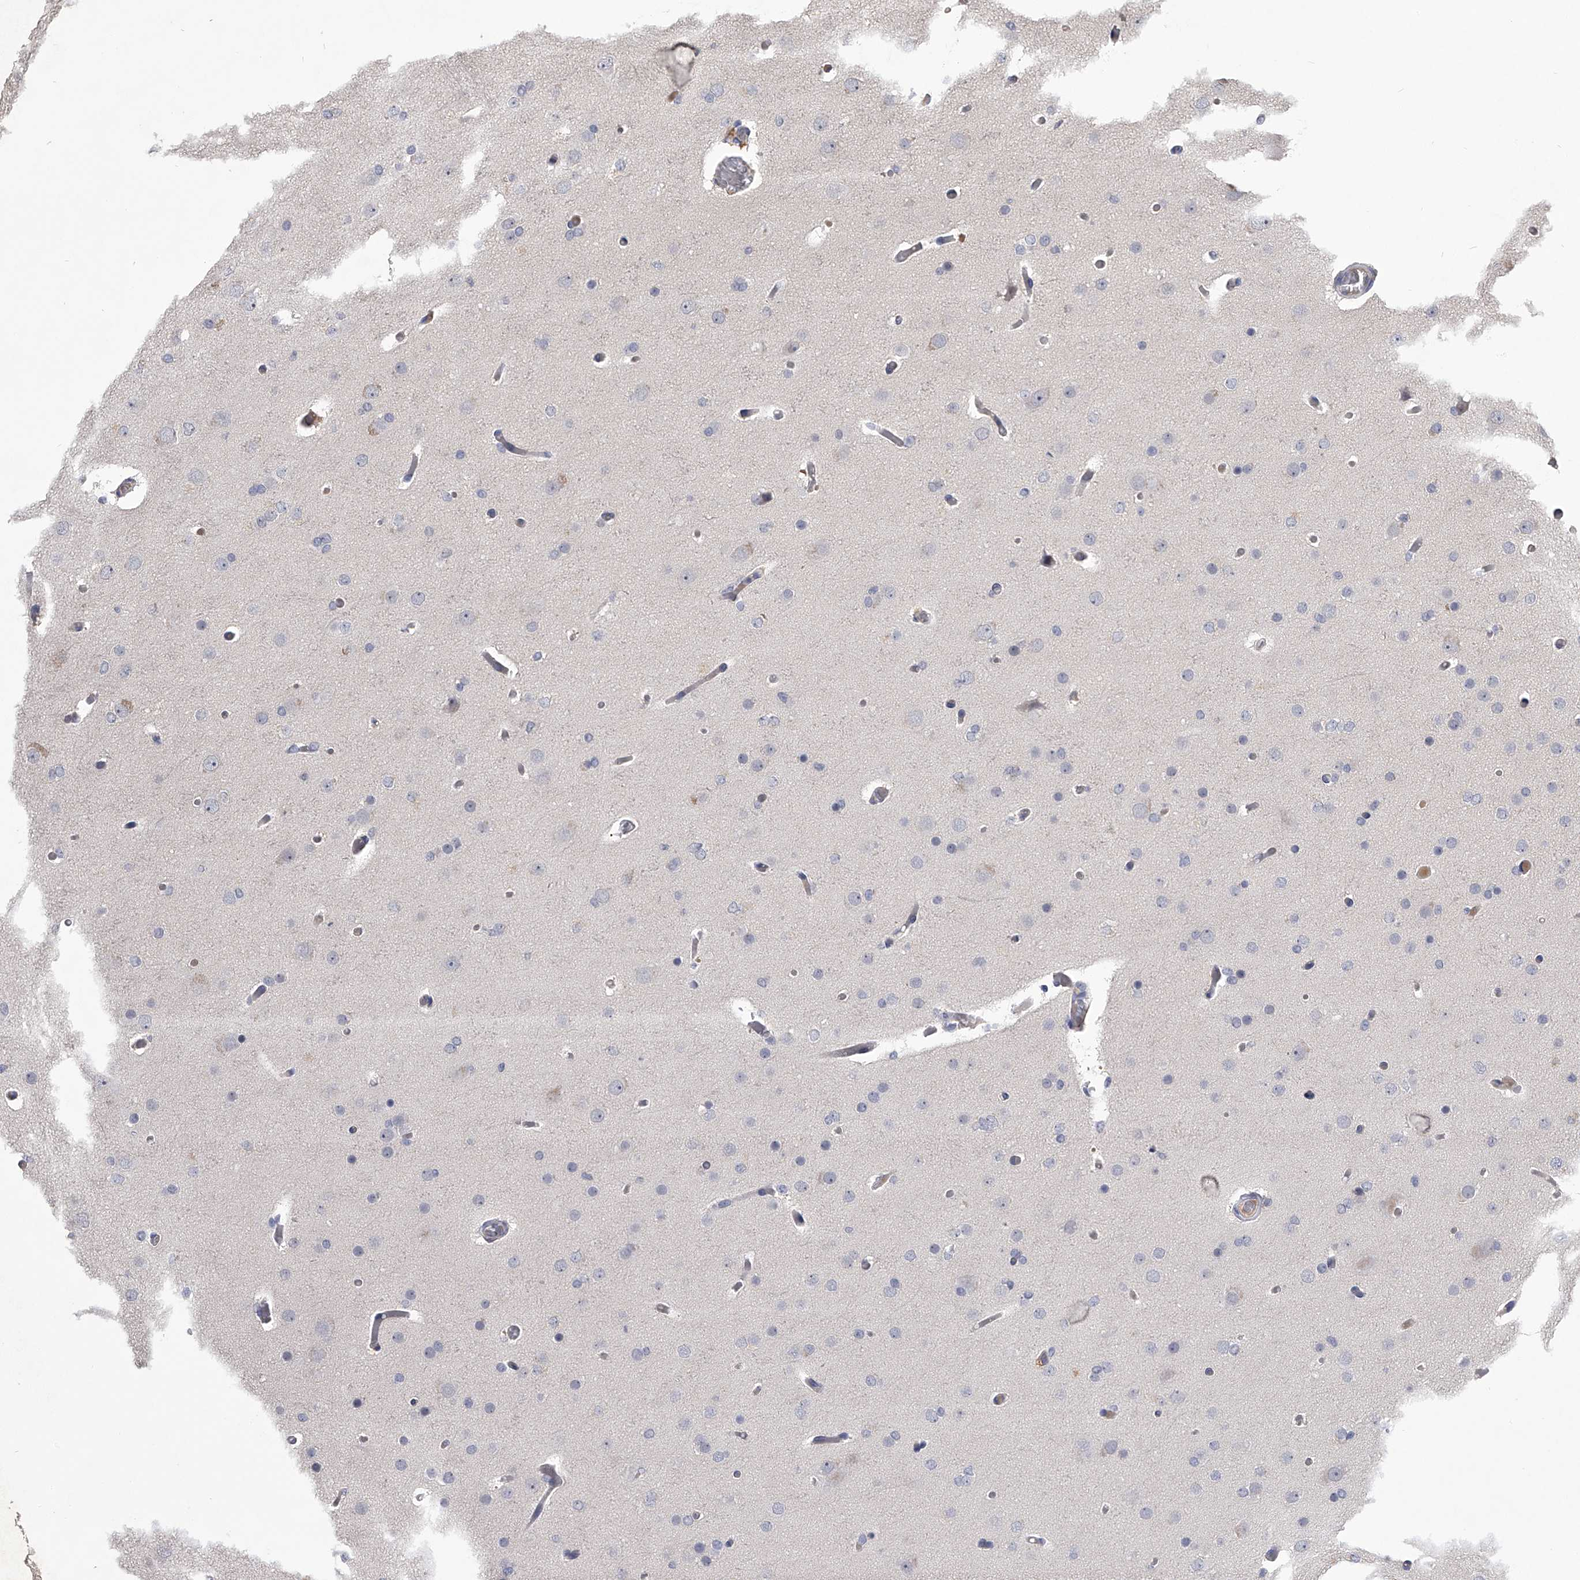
{"staining": {"intensity": "negative", "quantity": "none", "location": "none"}, "tissue": "glioma", "cell_type": "Tumor cells", "image_type": "cancer", "snomed": [{"axis": "morphology", "description": "Glioma, malignant, High grade"}, {"axis": "topography", "description": "Cerebral cortex"}], "caption": "This is an immunohistochemistry photomicrograph of high-grade glioma (malignant). There is no expression in tumor cells.", "gene": "MDN1", "patient": {"sex": "female", "age": 36}}